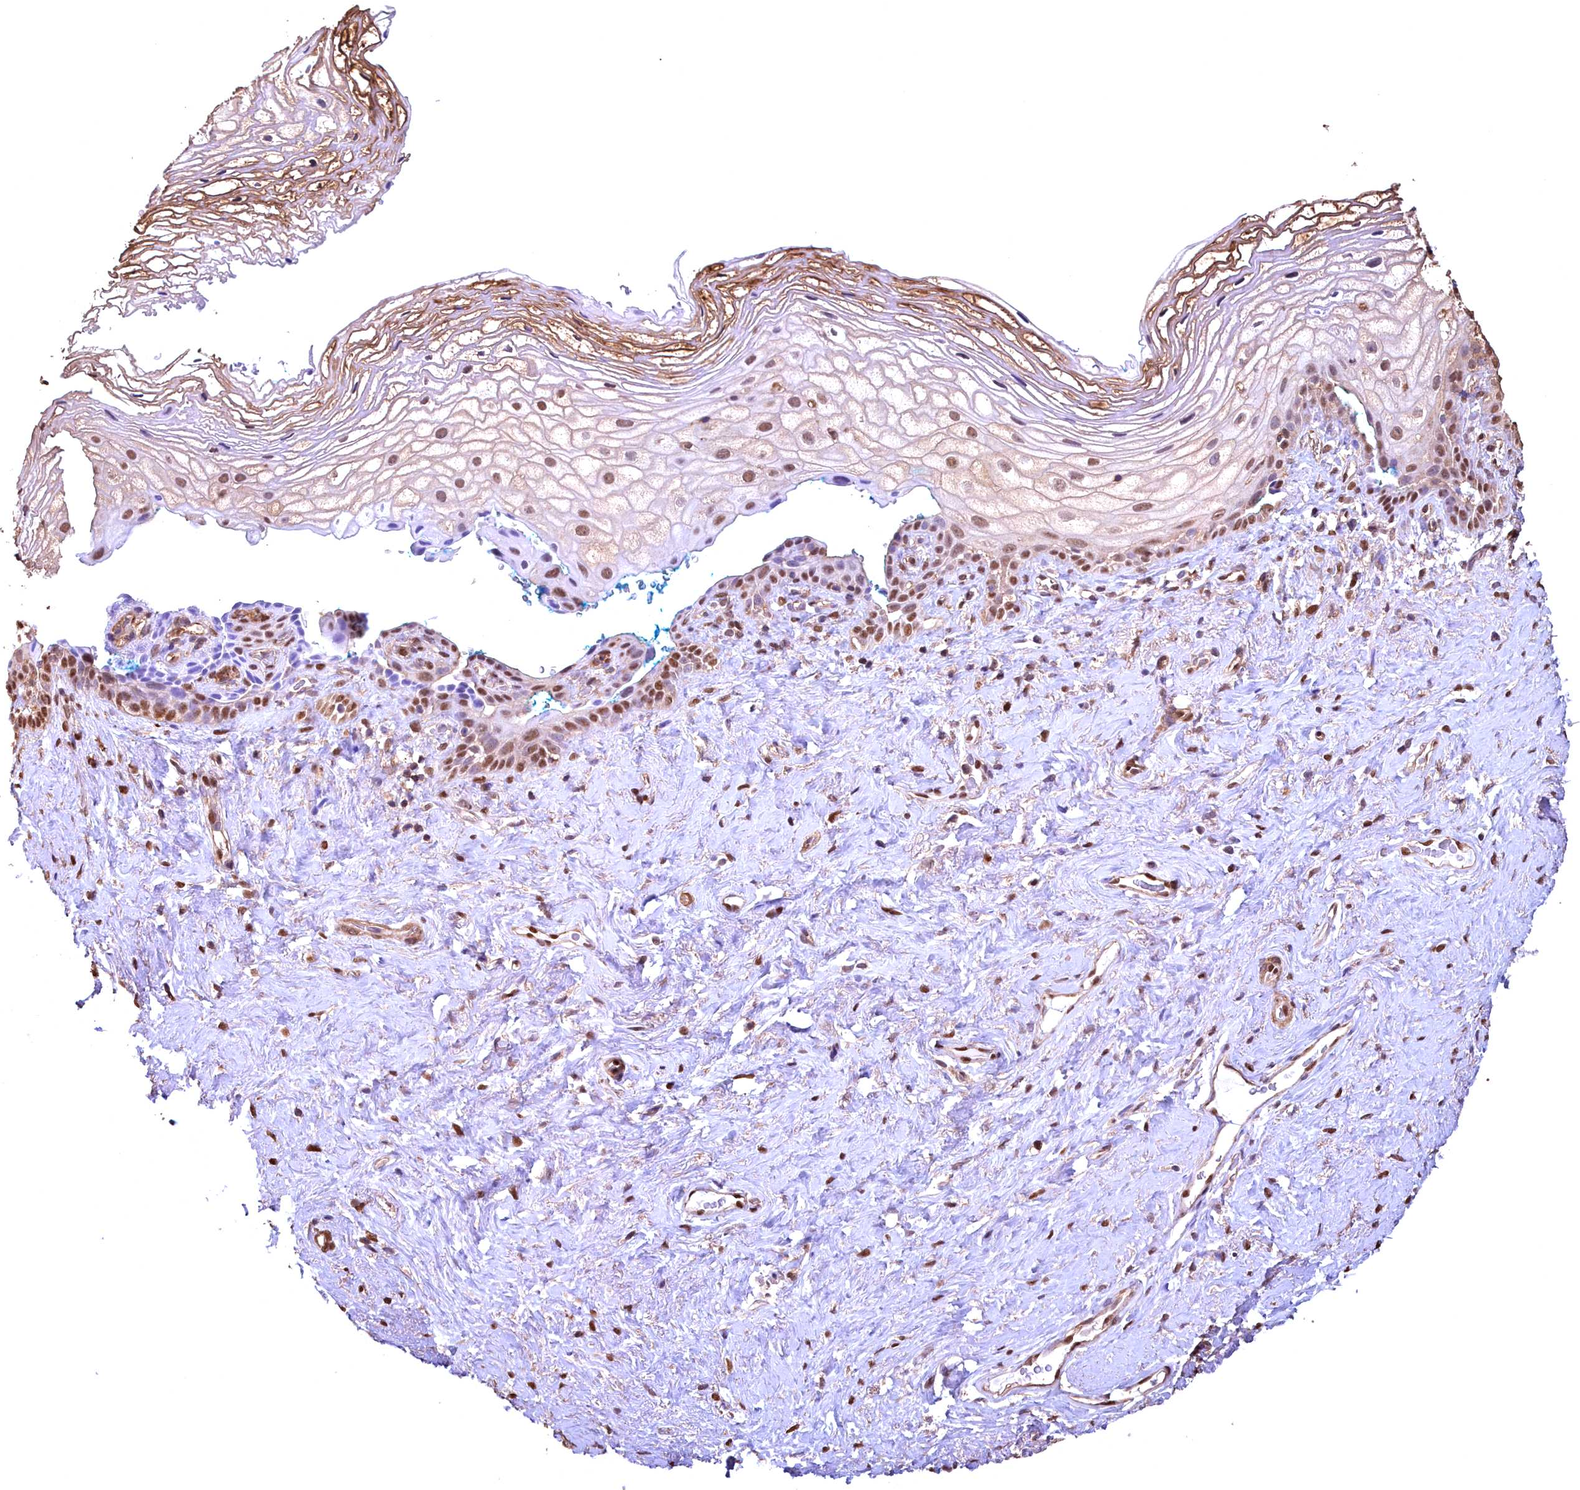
{"staining": {"intensity": "moderate", "quantity": "25%-75%", "location": "cytoplasmic/membranous"}, "tissue": "vagina", "cell_type": "Squamous epithelial cells", "image_type": "normal", "snomed": [{"axis": "morphology", "description": "Normal tissue, NOS"}, {"axis": "morphology", "description": "Adenocarcinoma, NOS"}, {"axis": "topography", "description": "Rectum"}, {"axis": "topography", "description": "Vagina"}], "caption": "Squamous epithelial cells reveal medium levels of moderate cytoplasmic/membranous positivity in approximately 25%-75% of cells in benign vagina.", "gene": "GAPDH", "patient": {"sex": "female", "age": 71}}